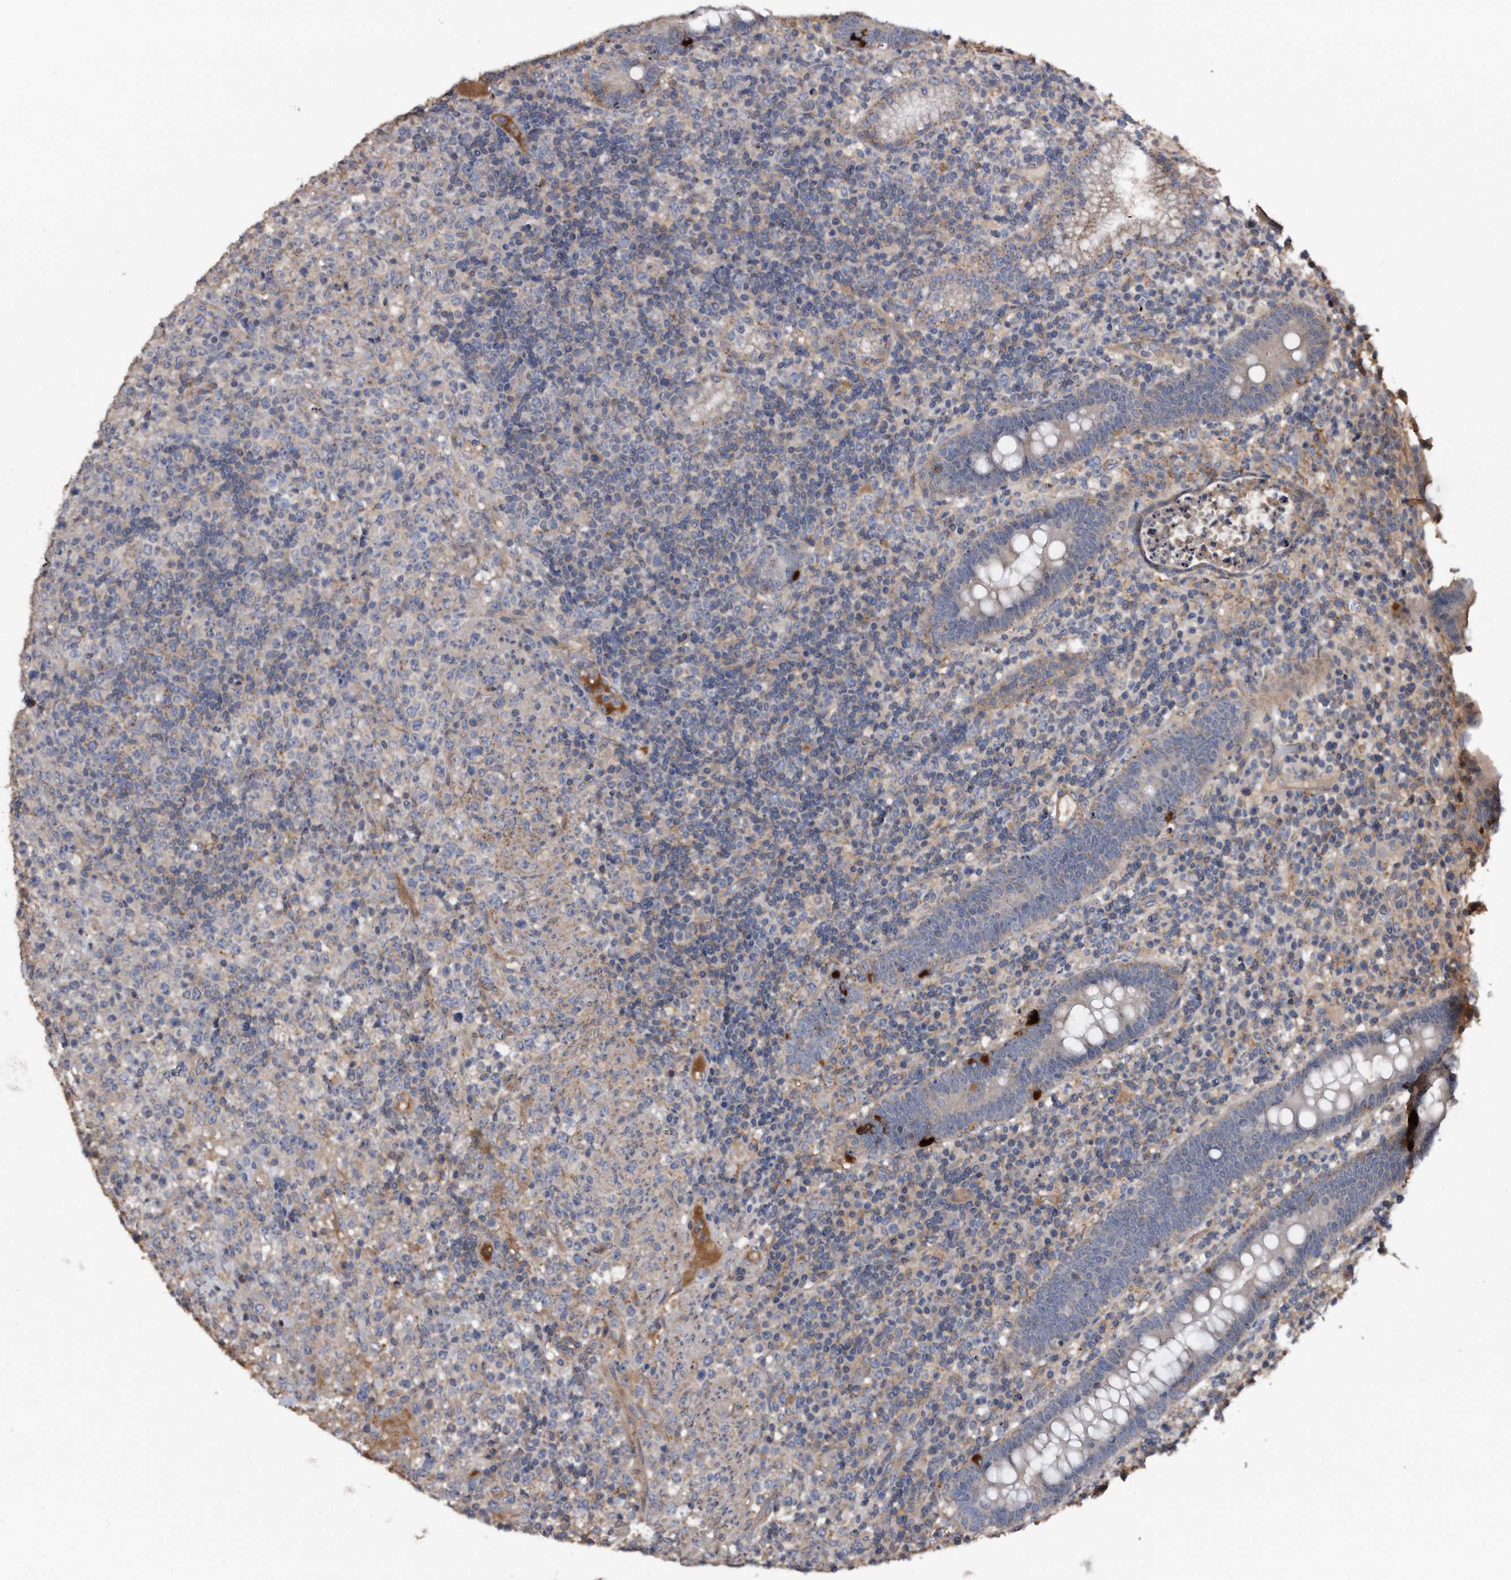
{"staining": {"intensity": "negative", "quantity": "none", "location": "none"}, "tissue": "lymphoma", "cell_type": "Tumor cells", "image_type": "cancer", "snomed": [{"axis": "morphology", "description": "Malignant lymphoma, non-Hodgkin's type, High grade"}, {"axis": "topography", "description": "Colon"}], "caption": "Tumor cells show no significant positivity in lymphoma.", "gene": "KCND3", "patient": {"sex": "female", "age": 53}}